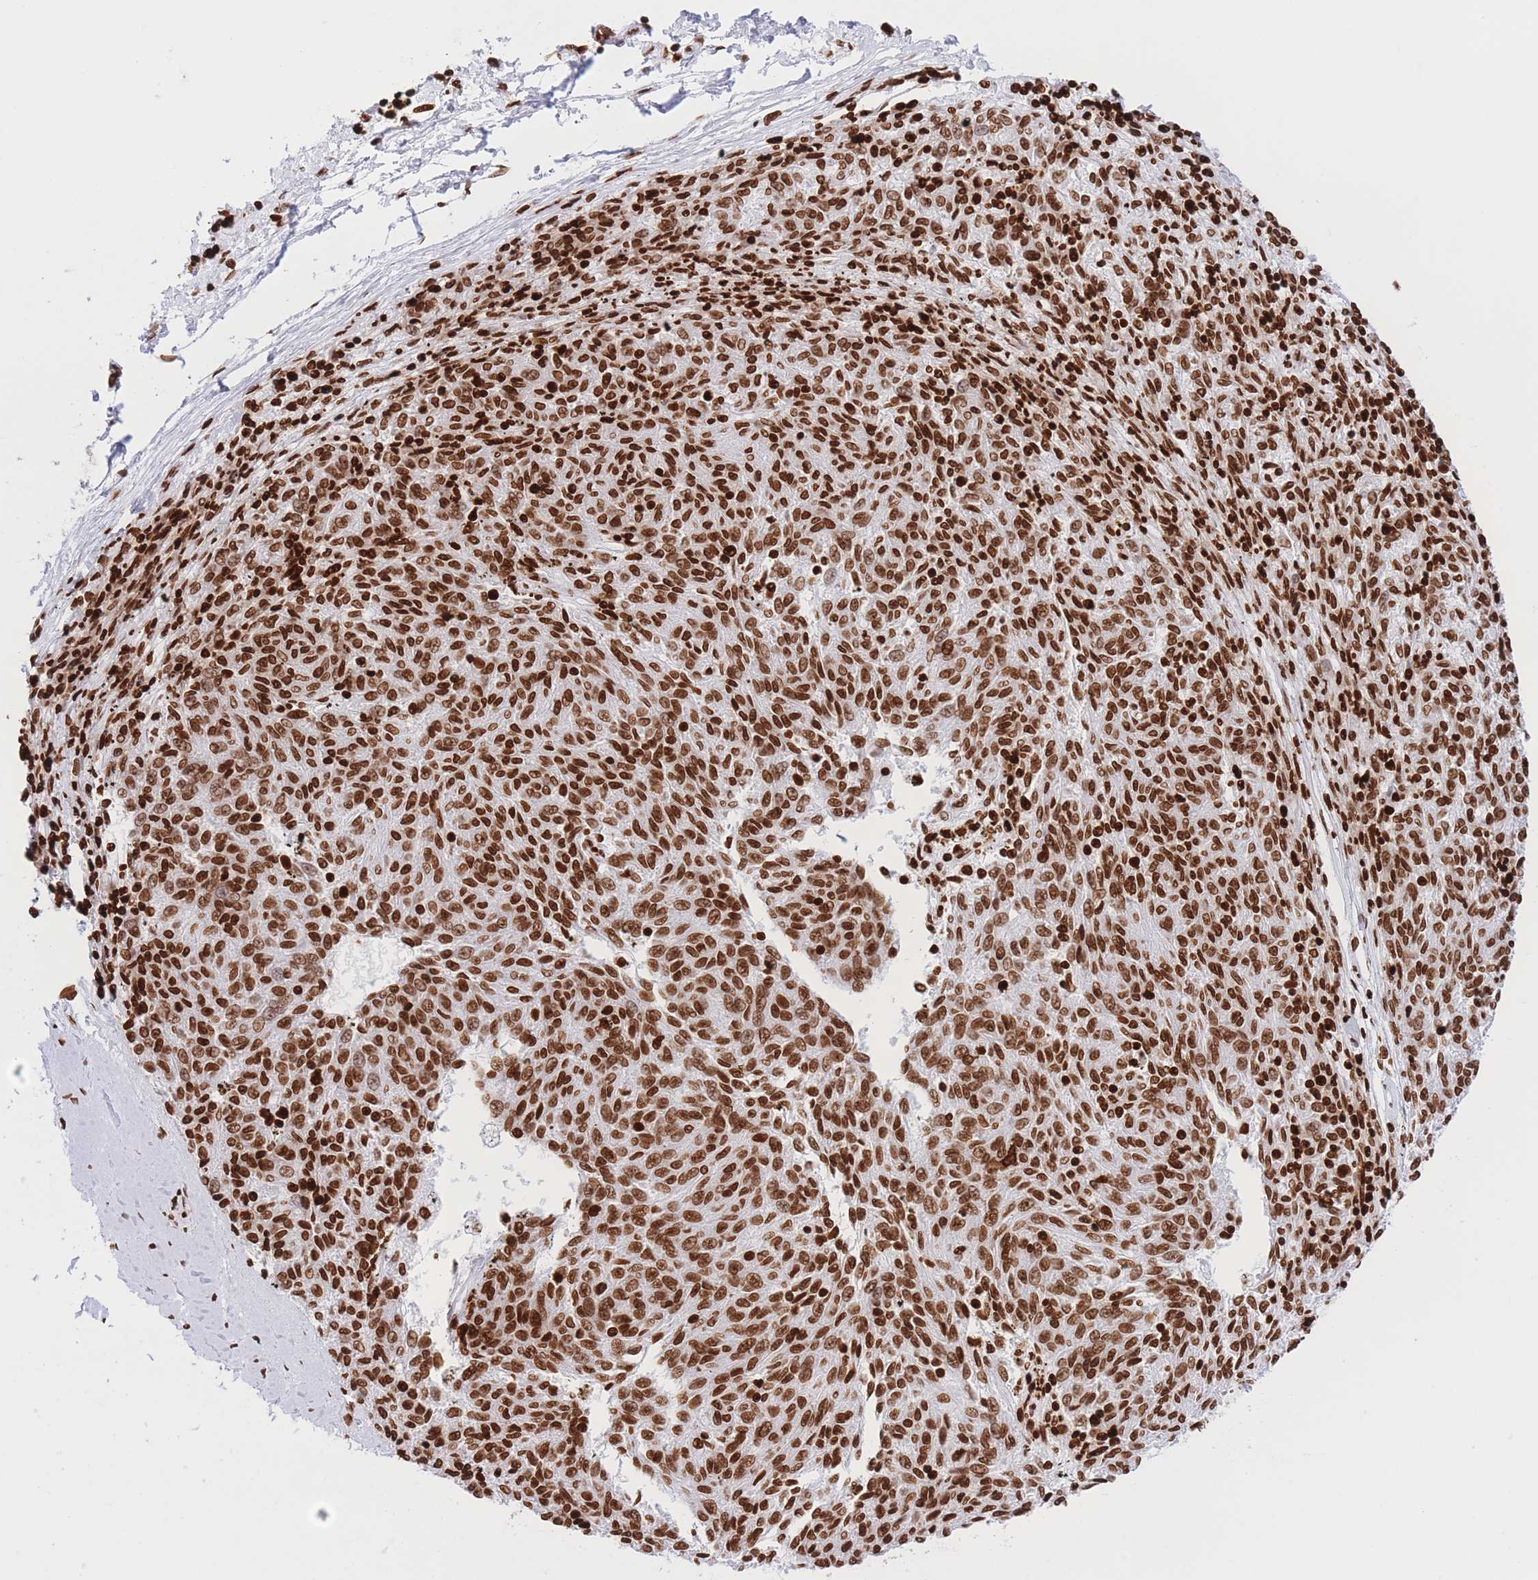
{"staining": {"intensity": "strong", "quantity": ">75%", "location": "nuclear"}, "tissue": "melanoma", "cell_type": "Tumor cells", "image_type": "cancer", "snomed": [{"axis": "morphology", "description": "Malignant melanoma, NOS"}, {"axis": "topography", "description": "Skin"}], "caption": "Strong nuclear protein expression is appreciated in approximately >75% of tumor cells in malignant melanoma.", "gene": "H2BC11", "patient": {"sex": "female", "age": 72}}